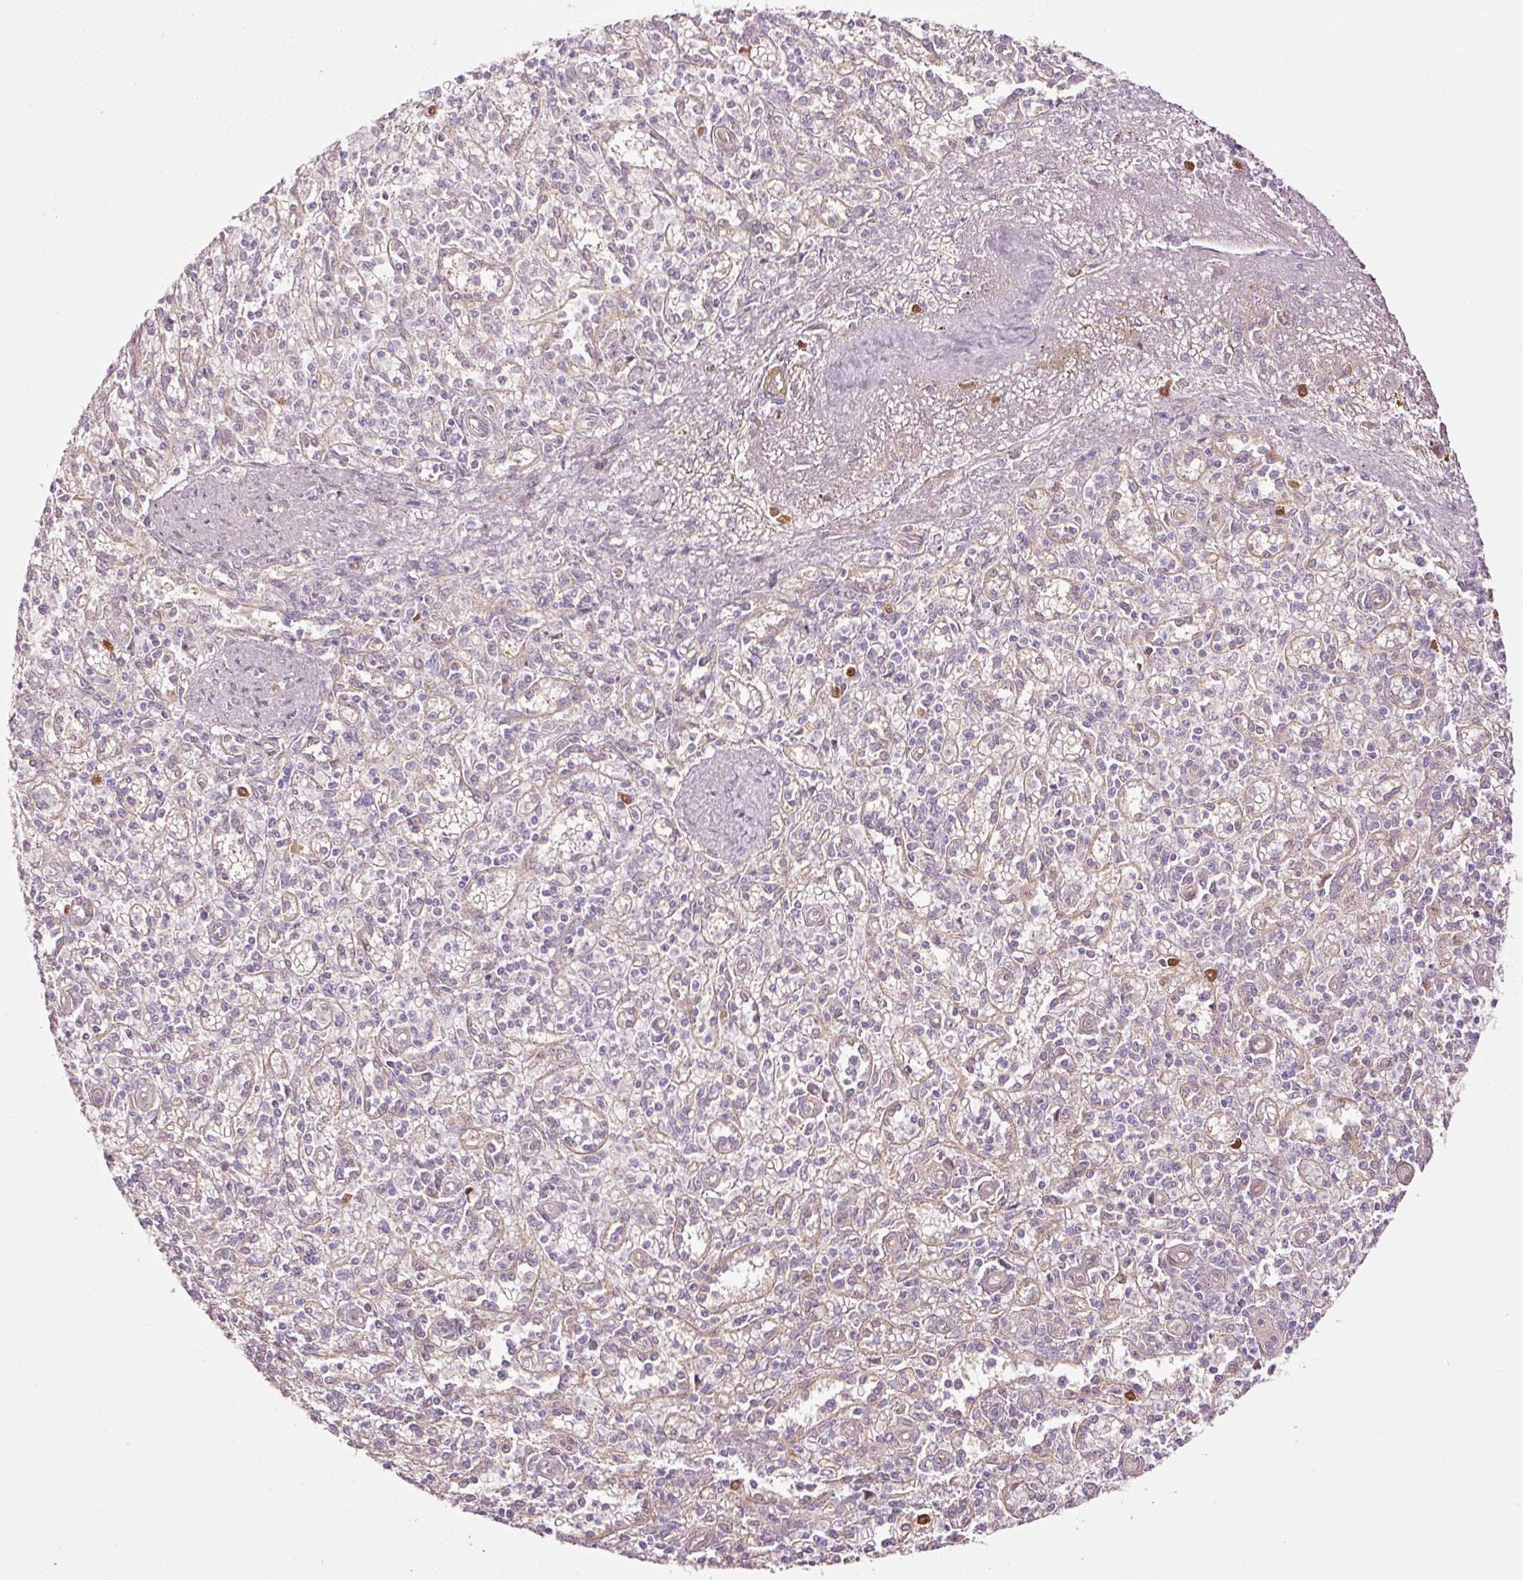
{"staining": {"intensity": "negative", "quantity": "none", "location": "none"}, "tissue": "spleen", "cell_type": "Cells in red pulp", "image_type": "normal", "snomed": [{"axis": "morphology", "description": "Normal tissue, NOS"}, {"axis": "topography", "description": "Spleen"}], "caption": "DAB (3,3'-diaminobenzidine) immunohistochemical staining of normal spleen demonstrates no significant positivity in cells in red pulp. The staining was performed using DAB (3,3'-diaminobenzidine) to visualize the protein expression in brown, while the nuclei were stained in blue with hematoxylin (Magnification: 20x).", "gene": "LIMK2", "patient": {"sex": "female", "age": 70}}